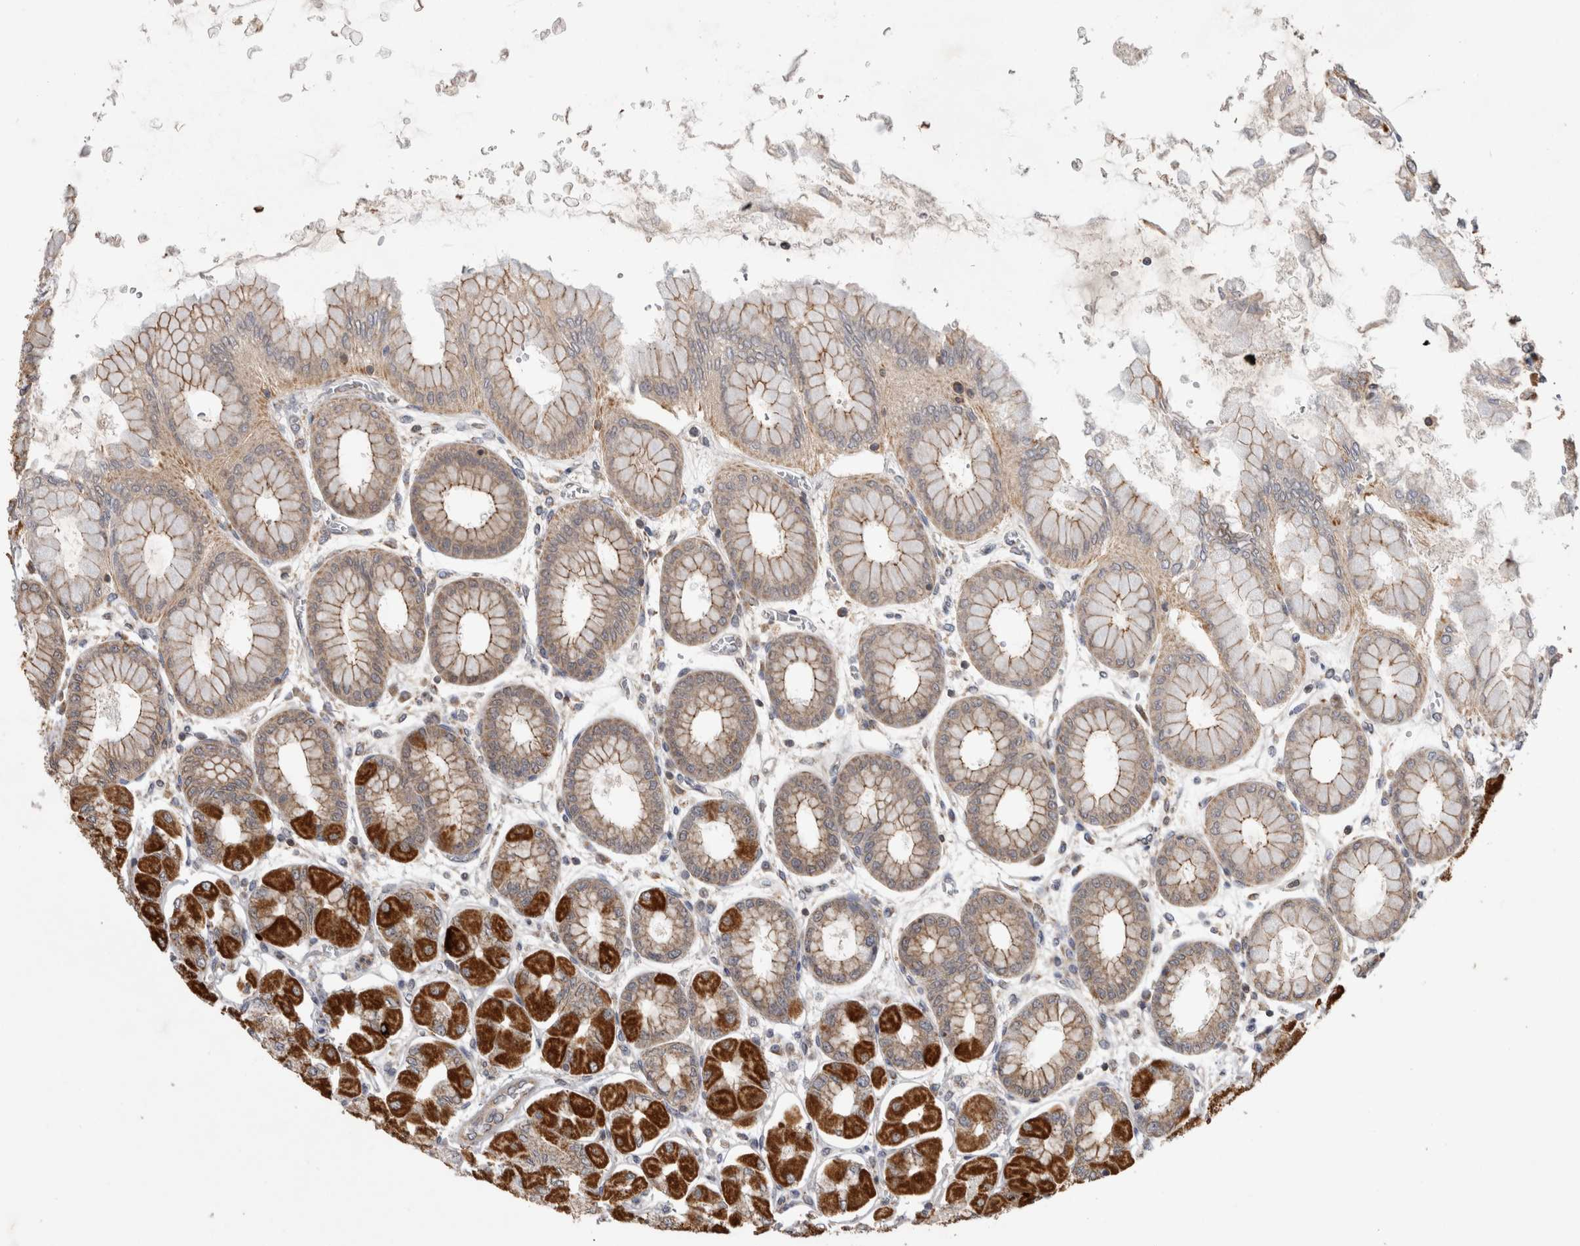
{"staining": {"intensity": "strong", "quantity": "25%-75%", "location": "cytoplasmic/membranous"}, "tissue": "stomach", "cell_type": "Glandular cells", "image_type": "normal", "snomed": [{"axis": "morphology", "description": "Normal tissue, NOS"}, {"axis": "topography", "description": "Stomach, upper"}], "caption": "Stomach stained with immunohistochemistry demonstrates strong cytoplasmic/membranous expression in approximately 25%-75% of glandular cells.", "gene": "KCNIP1", "patient": {"sex": "female", "age": 56}}